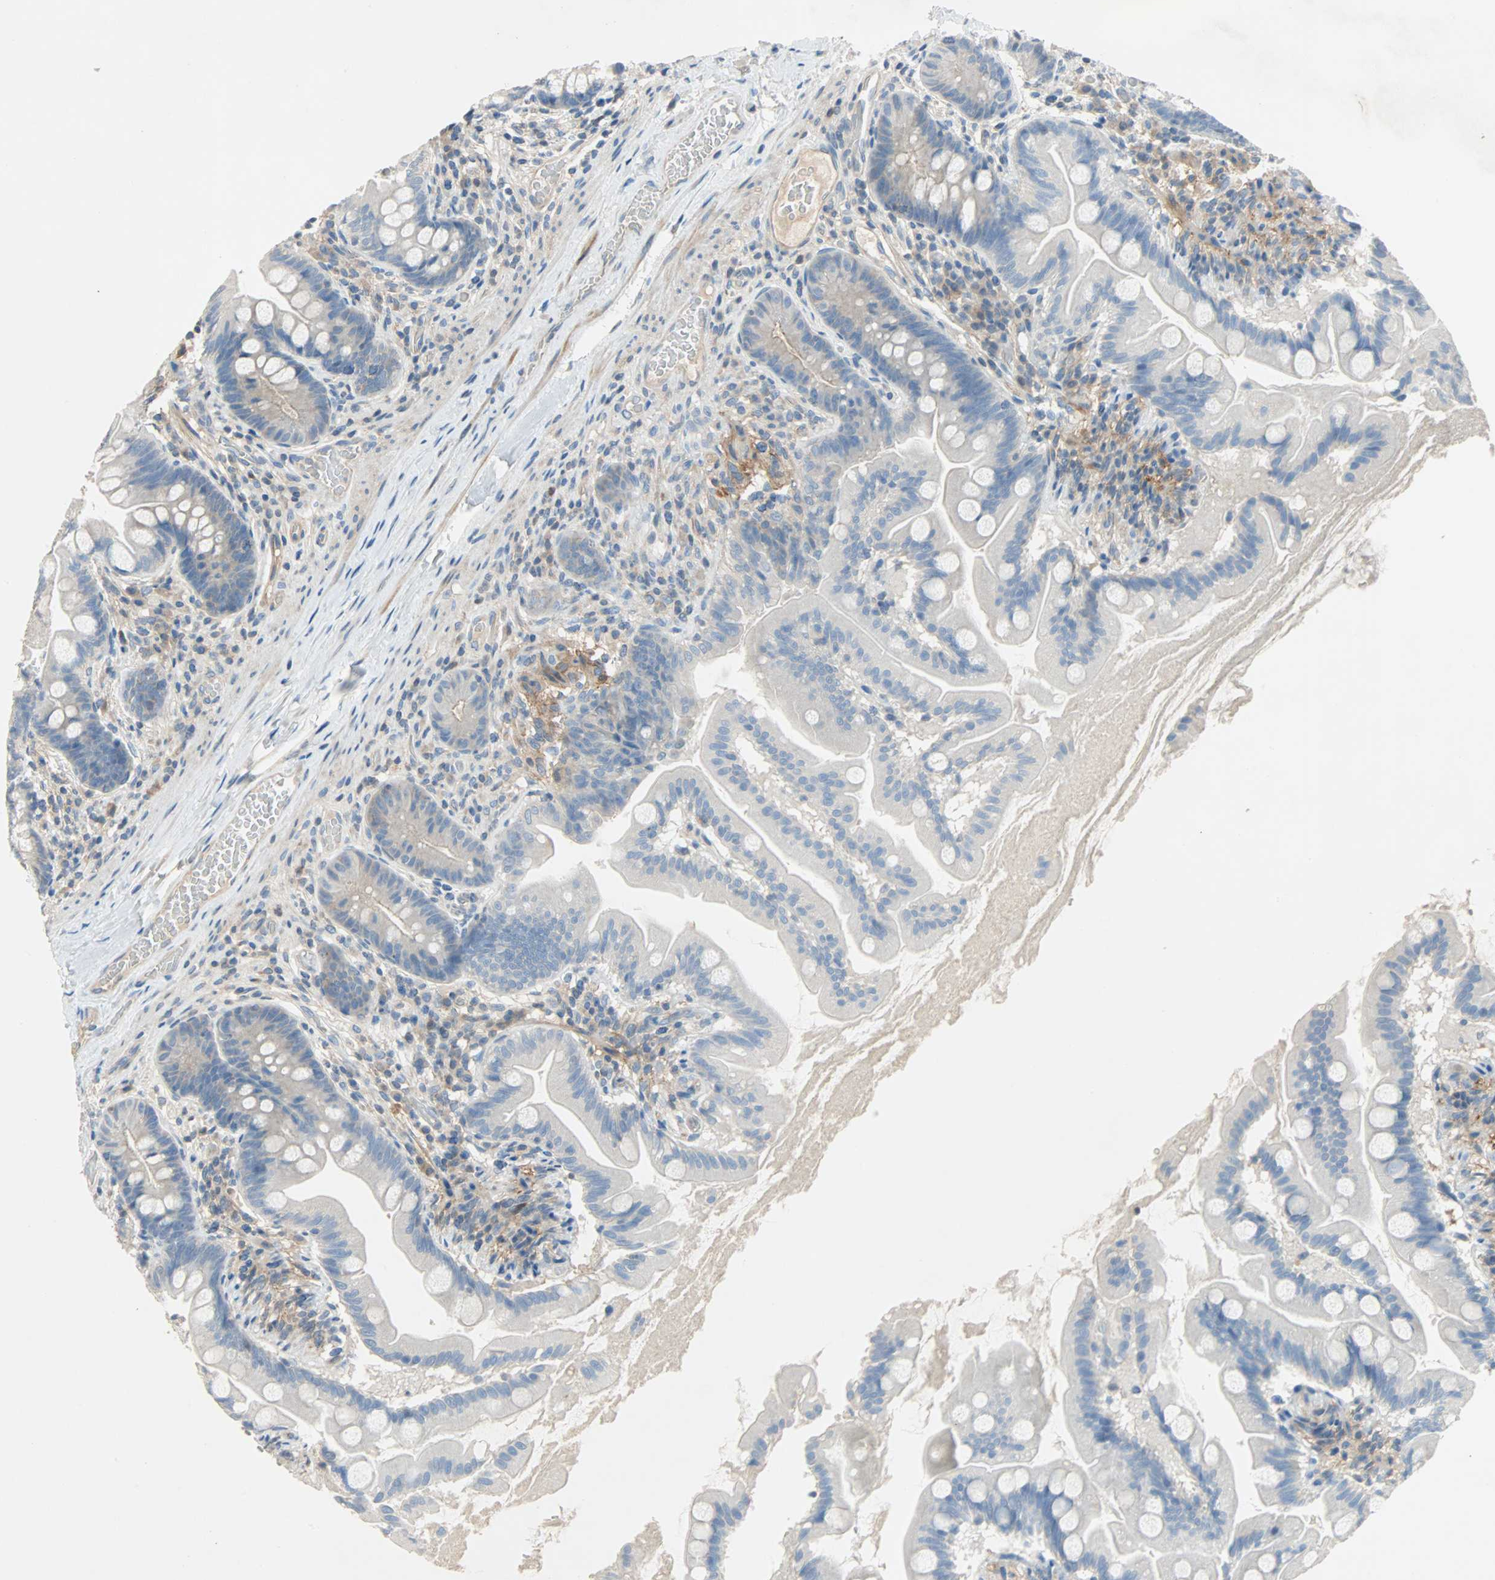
{"staining": {"intensity": "negative", "quantity": "none", "location": "none"}, "tissue": "small intestine", "cell_type": "Glandular cells", "image_type": "normal", "snomed": [{"axis": "morphology", "description": "Normal tissue, NOS"}, {"axis": "topography", "description": "Small intestine"}], "caption": "Human small intestine stained for a protein using immunohistochemistry reveals no positivity in glandular cells.", "gene": "TNFRSF12A", "patient": {"sex": "female", "age": 56}}